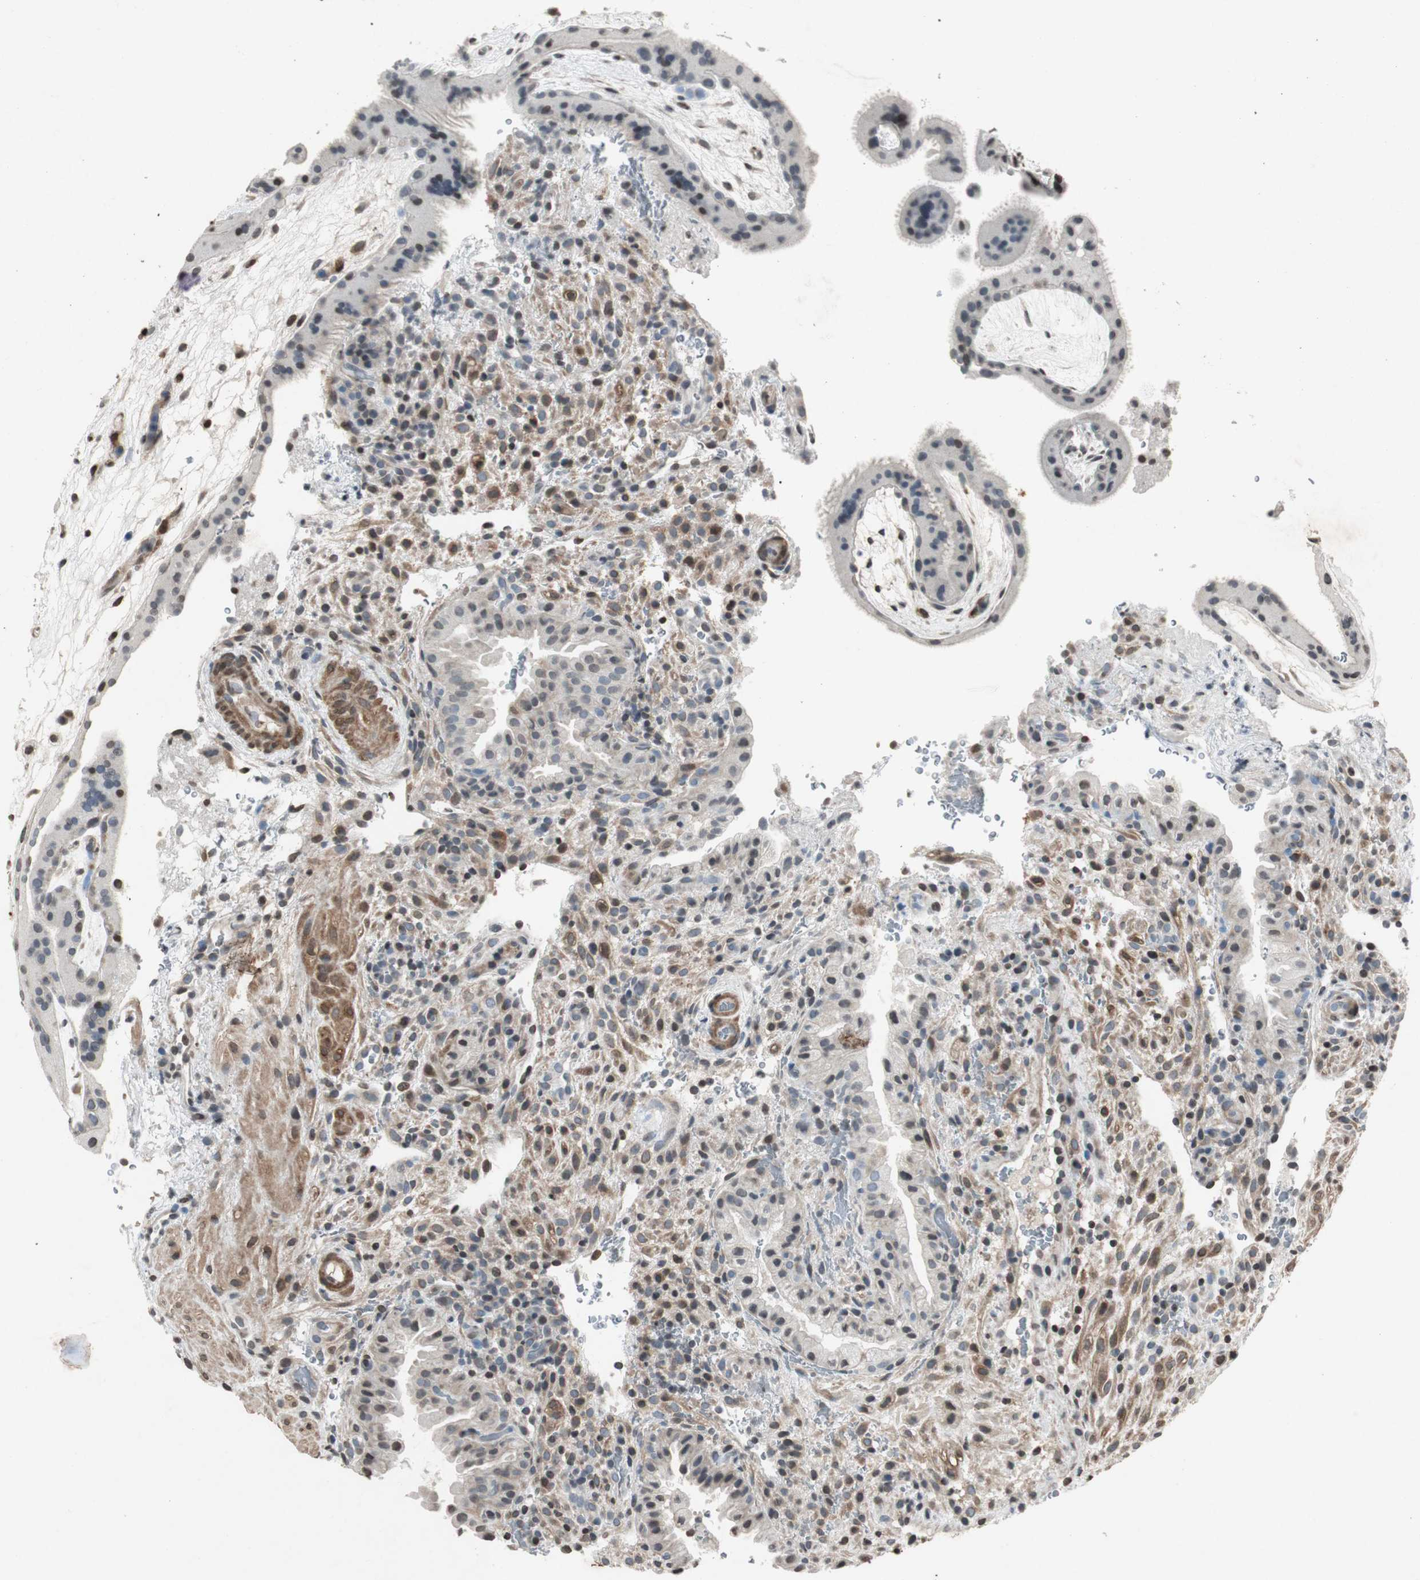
{"staining": {"intensity": "weak", "quantity": ">75%", "location": "cytoplasmic/membranous,nuclear"}, "tissue": "placenta", "cell_type": "Decidual cells", "image_type": "normal", "snomed": [{"axis": "morphology", "description": "Normal tissue, NOS"}, {"axis": "topography", "description": "Placenta"}], "caption": "A photomicrograph of placenta stained for a protein shows weak cytoplasmic/membranous,nuclear brown staining in decidual cells.", "gene": "PRKG1", "patient": {"sex": "female", "age": 19}}